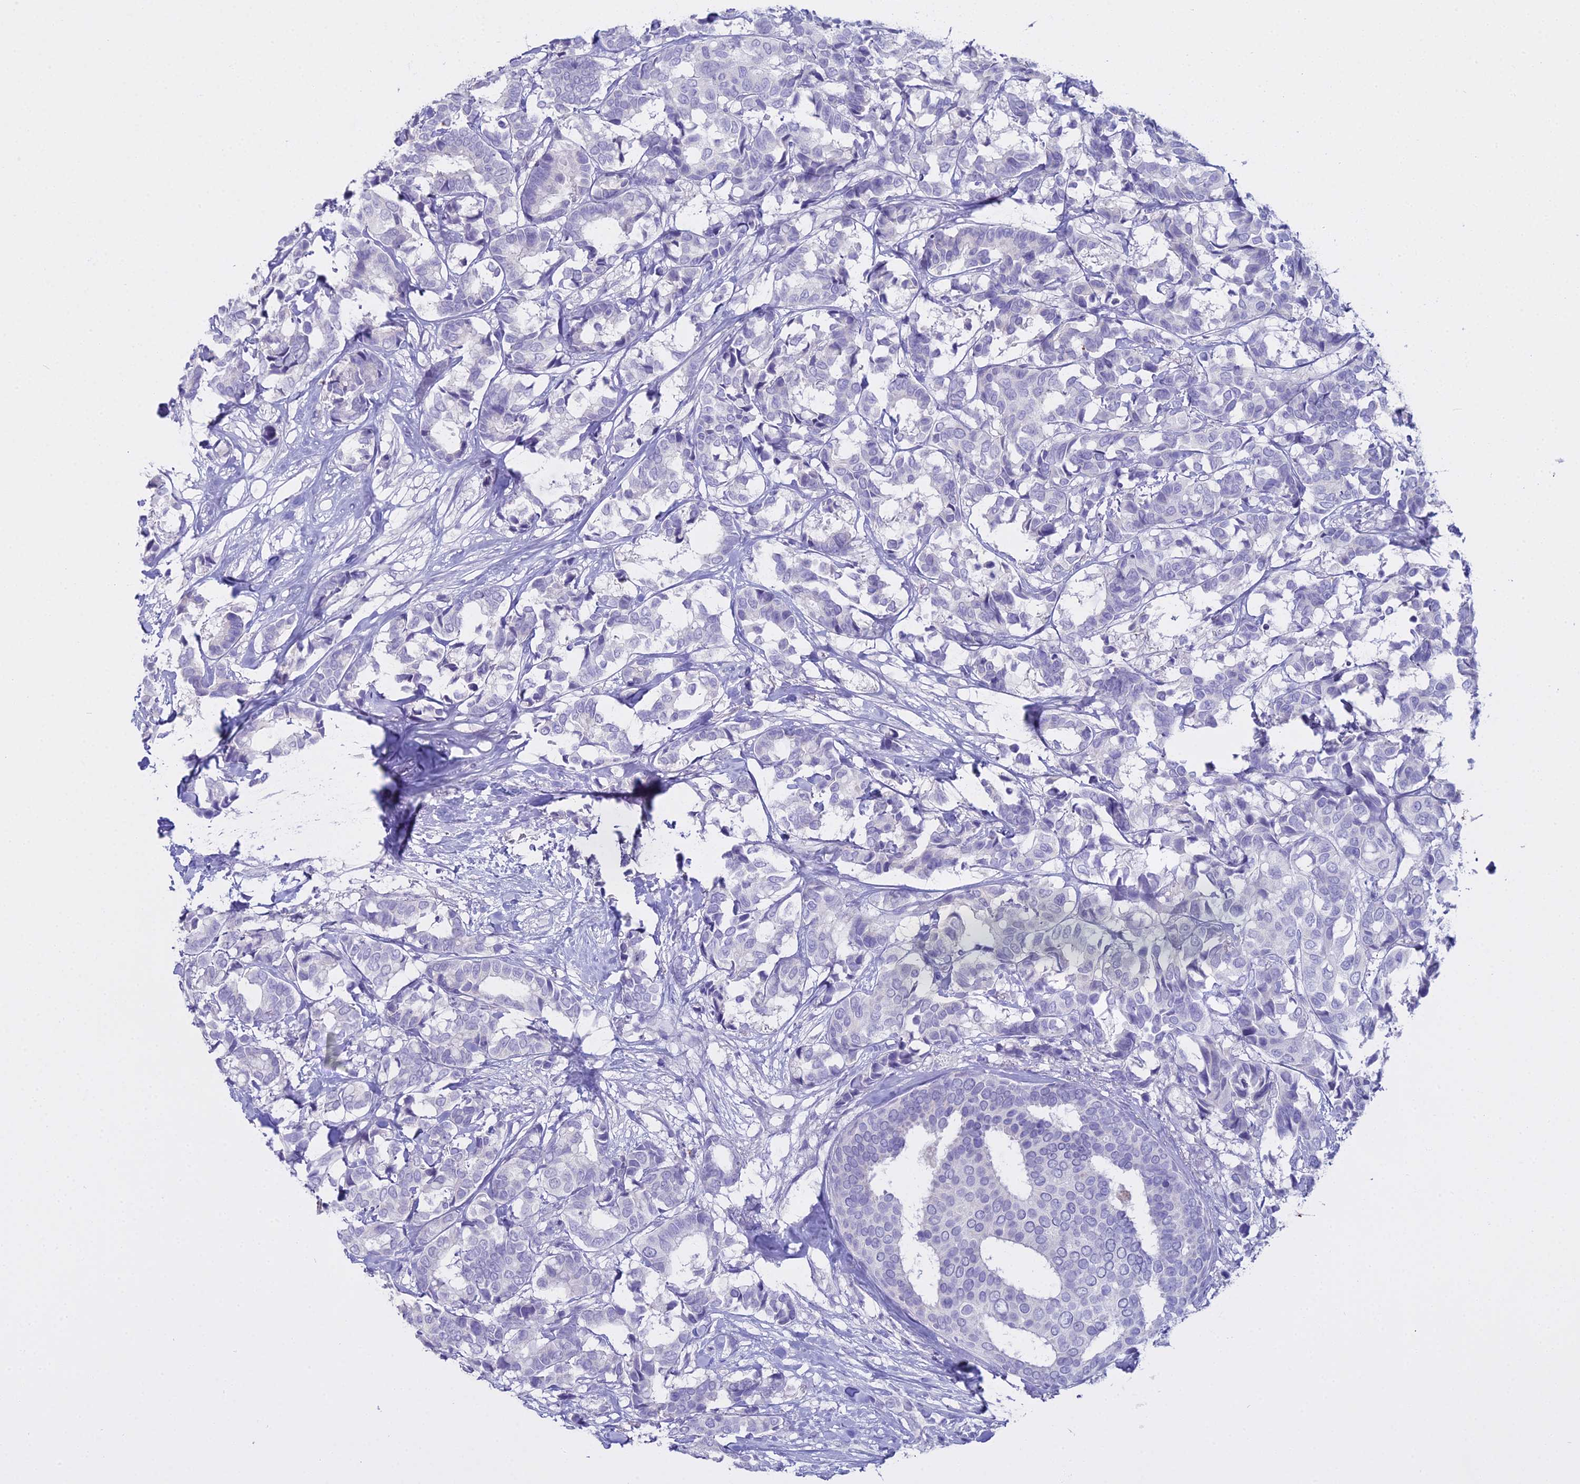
{"staining": {"intensity": "negative", "quantity": "none", "location": "none"}, "tissue": "breast cancer", "cell_type": "Tumor cells", "image_type": "cancer", "snomed": [{"axis": "morphology", "description": "Normal tissue, NOS"}, {"axis": "morphology", "description": "Duct carcinoma"}, {"axis": "topography", "description": "Breast"}], "caption": "IHC micrograph of breast invasive ductal carcinoma stained for a protein (brown), which reveals no staining in tumor cells.", "gene": "ALPP", "patient": {"sex": "female", "age": 87}}